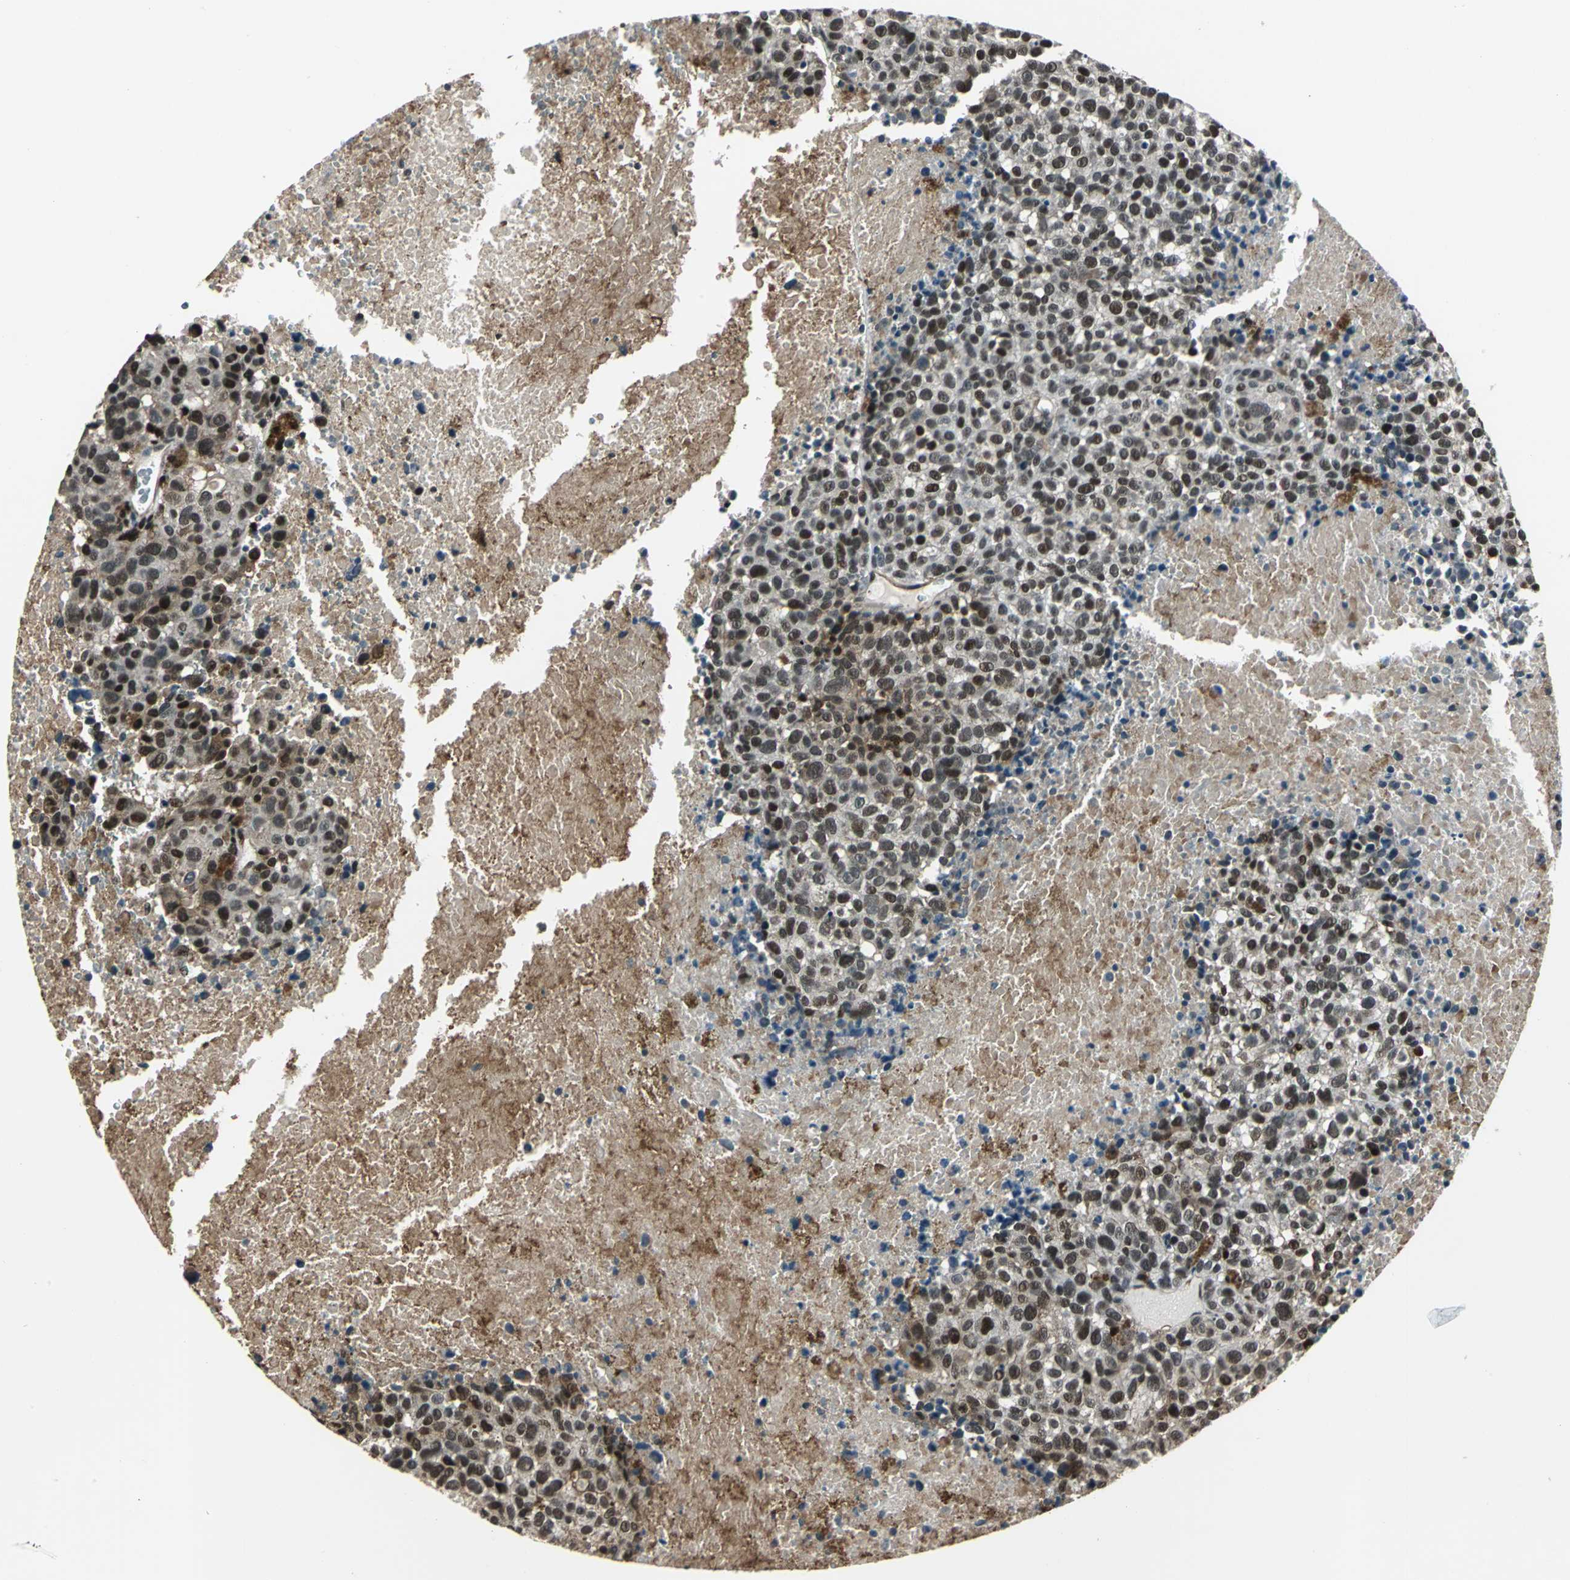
{"staining": {"intensity": "moderate", "quantity": ">75%", "location": "nuclear"}, "tissue": "melanoma", "cell_type": "Tumor cells", "image_type": "cancer", "snomed": [{"axis": "morphology", "description": "Malignant melanoma, Metastatic site"}, {"axis": "topography", "description": "Cerebral cortex"}], "caption": "Human melanoma stained with a protein marker reveals moderate staining in tumor cells.", "gene": "NR2C2", "patient": {"sex": "female", "age": 52}}